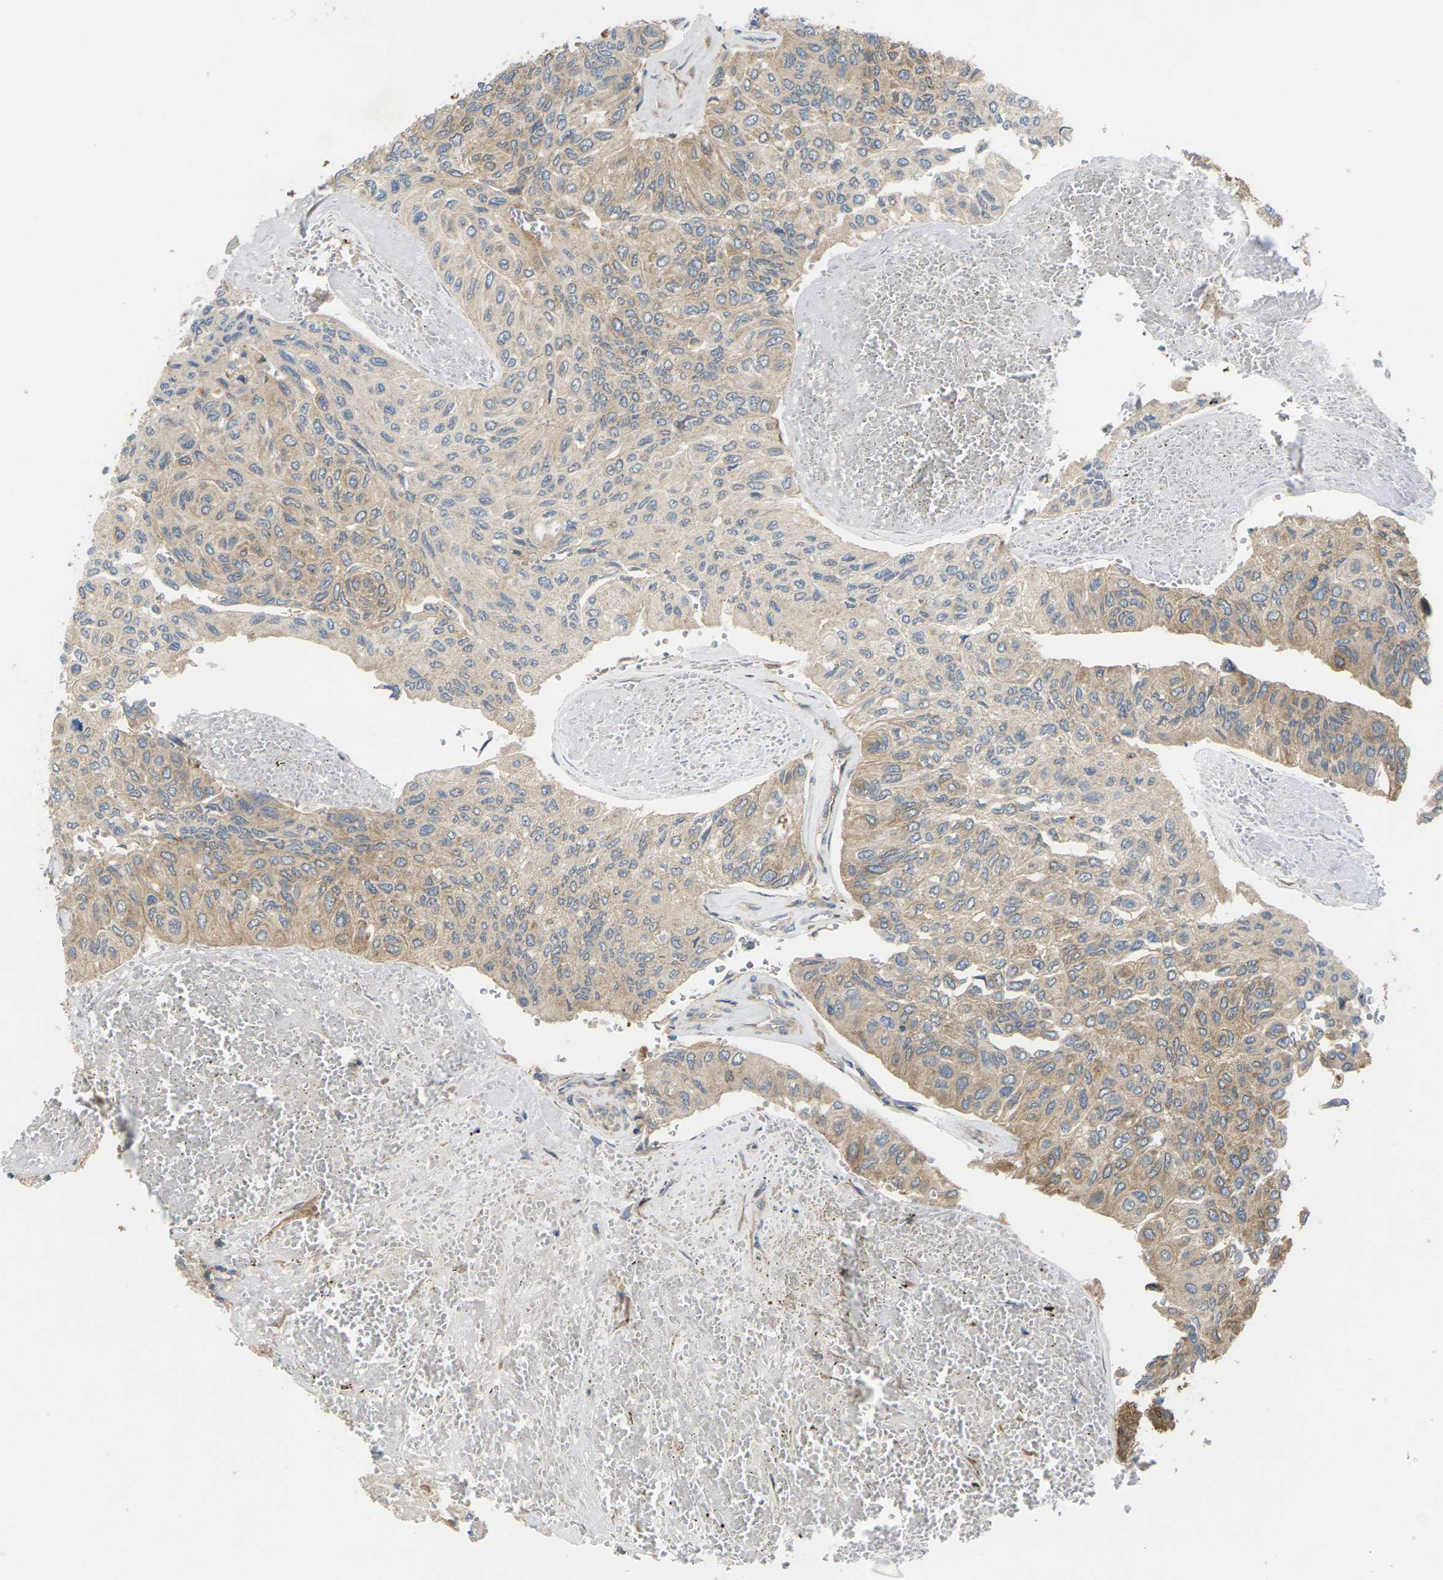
{"staining": {"intensity": "moderate", "quantity": ">75%", "location": "cytoplasmic/membranous"}, "tissue": "urothelial cancer", "cell_type": "Tumor cells", "image_type": "cancer", "snomed": [{"axis": "morphology", "description": "Urothelial carcinoma, High grade"}, {"axis": "topography", "description": "Urinary bladder"}], "caption": "Protein expression analysis of urothelial cancer shows moderate cytoplasmic/membranous positivity in about >75% of tumor cells. The staining was performed using DAB (3,3'-diaminobenzidine) to visualize the protein expression in brown, while the nuclei were stained in blue with hematoxylin (Magnification: 20x).", "gene": "TIAM1", "patient": {"sex": "male", "age": 66}}